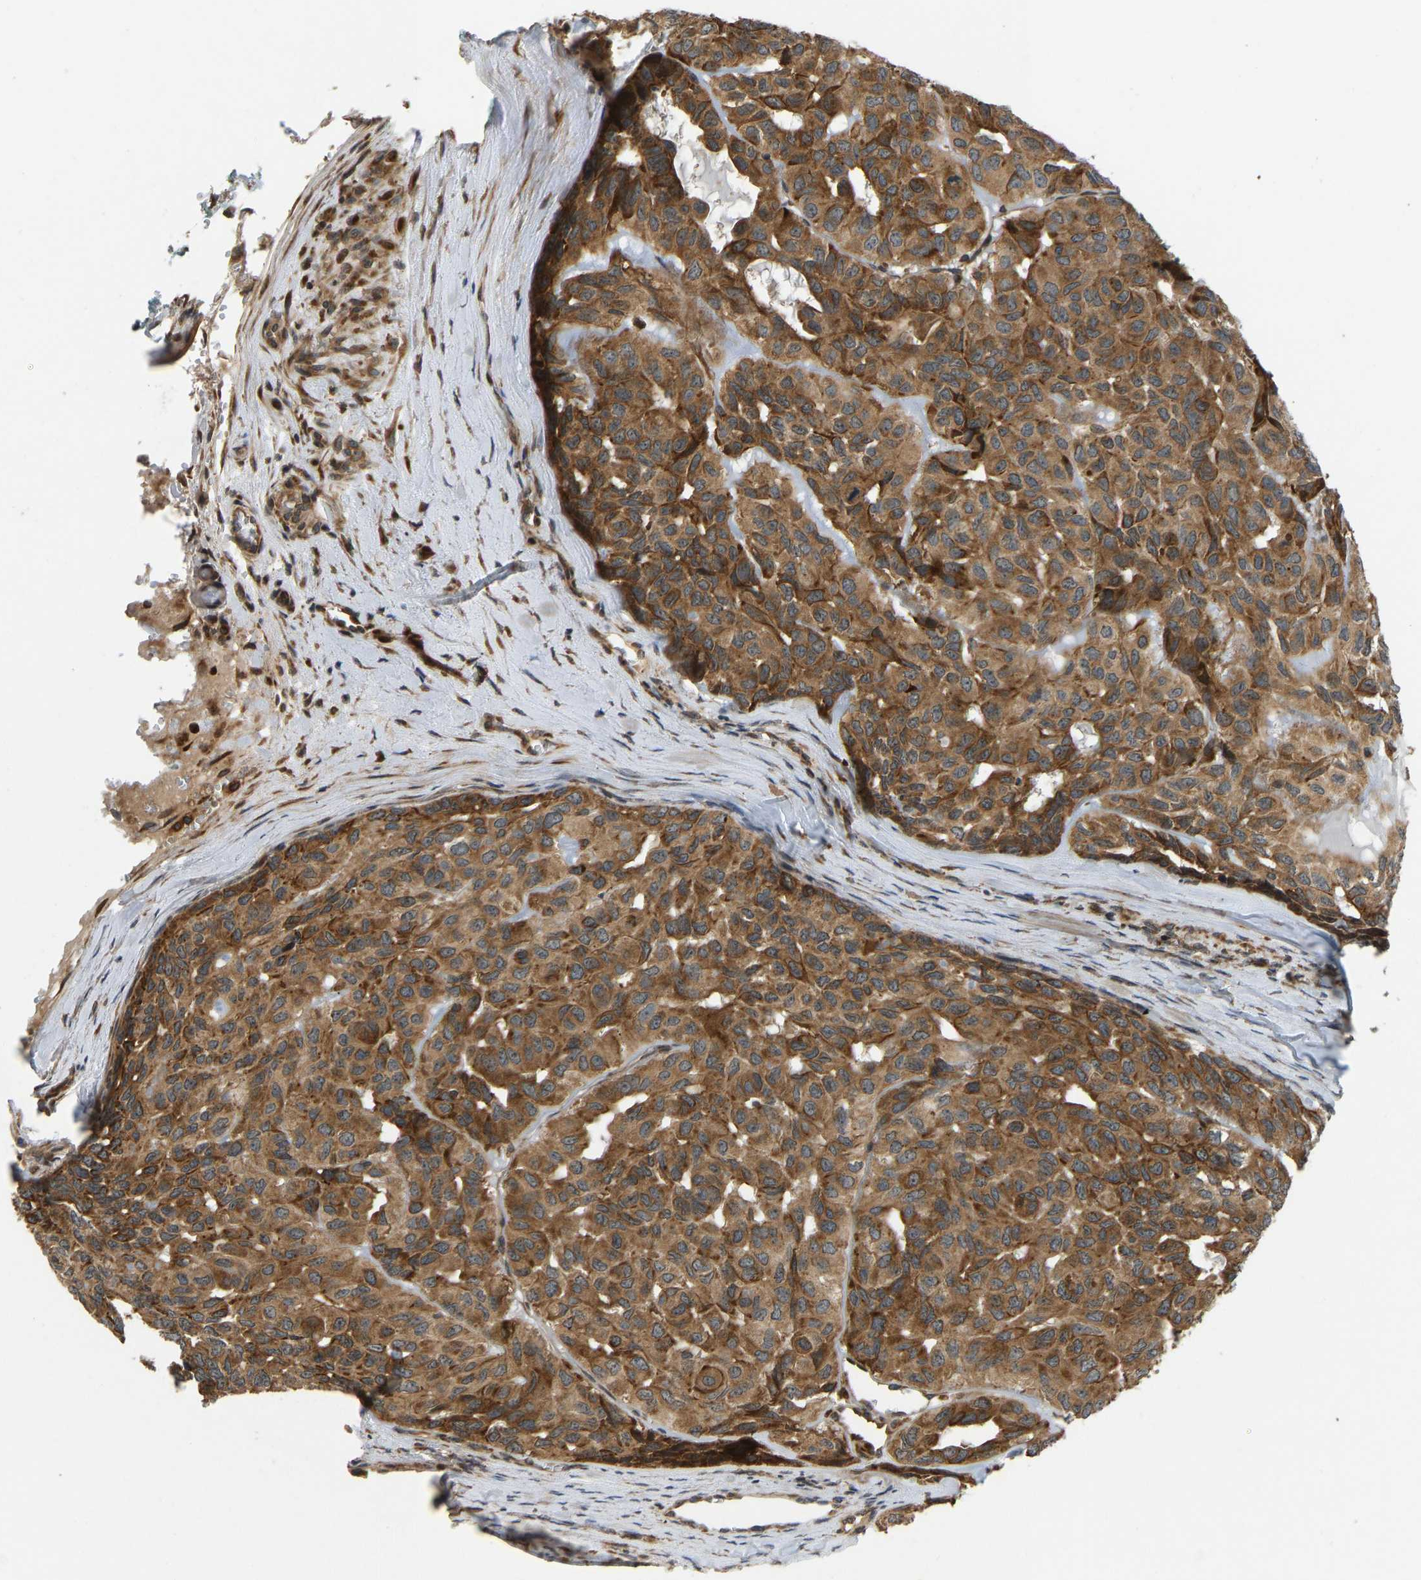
{"staining": {"intensity": "moderate", "quantity": ">75%", "location": "cytoplasmic/membranous"}, "tissue": "head and neck cancer", "cell_type": "Tumor cells", "image_type": "cancer", "snomed": [{"axis": "morphology", "description": "Adenocarcinoma, NOS"}, {"axis": "topography", "description": "Salivary gland, NOS"}, {"axis": "topography", "description": "Head-Neck"}], "caption": "High-magnification brightfield microscopy of adenocarcinoma (head and neck) stained with DAB (3,3'-diaminobenzidine) (brown) and counterstained with hematoxylin (blue). tumor cells exhibit moderate cytoplasmic/membranous staining is identified in about>75% of cells.", "gene": "RPN2", "patient": {"sex": "female", "age": 76}}